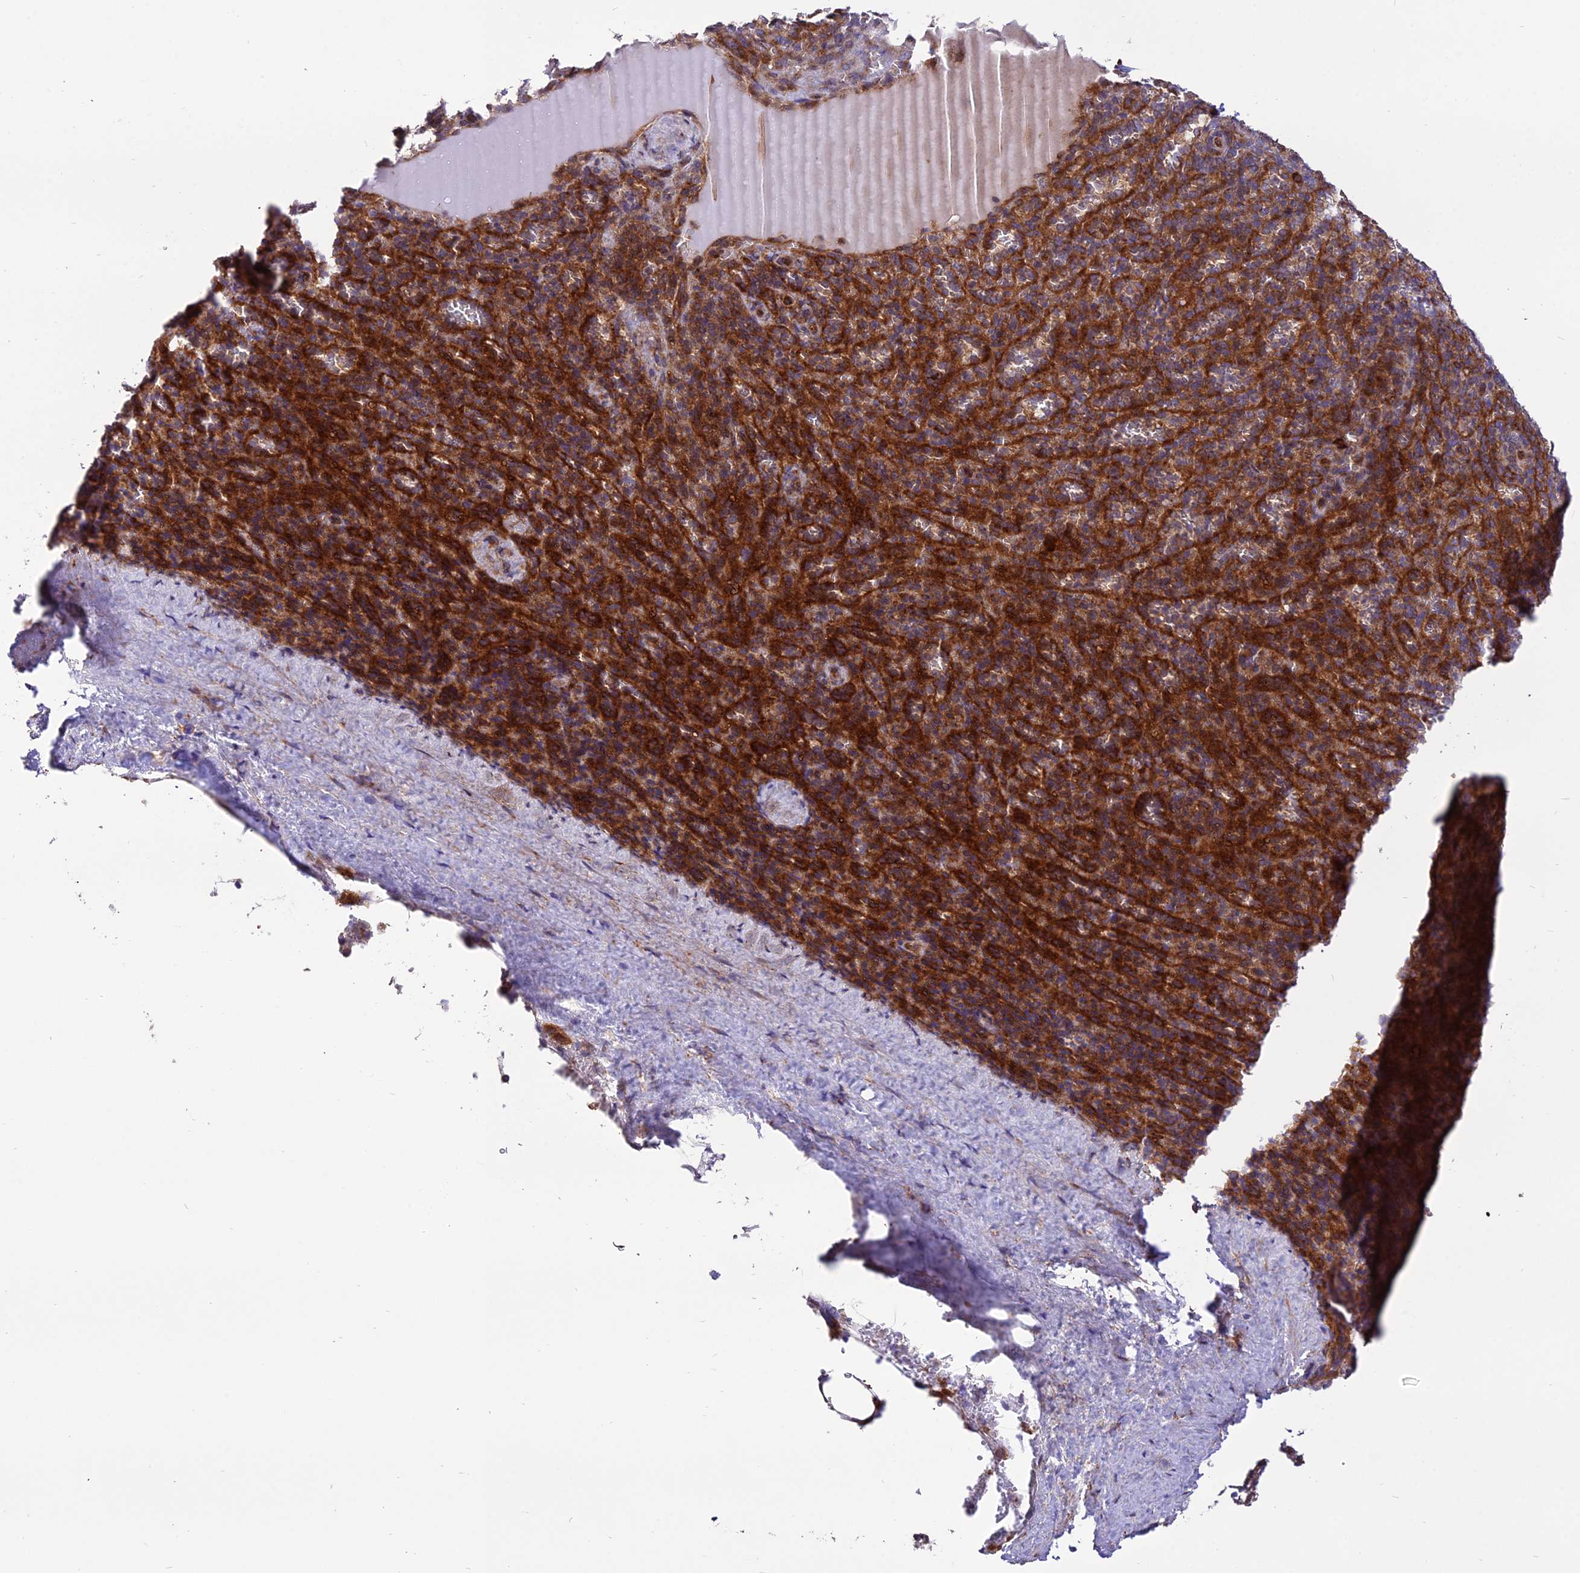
{"staining": {"intensity": "strong", "quantity": "25%-75%", "location": "cytoplasmic/membranous"}, "tissue": "spleen", "cell_type": "Cells in red pulp", "image_type": "normal", "snomed": [{"axis": "morphology", "description": "Normal tissue, NOS"}, {"axis": "topography", "description": "Spleen"}], "caption": "Unremarkable spleen reveals strong cytoplasmic/membranous staining in approximately 25%-75% of cells in red pulp, visualized by immunohistochemistry.", "gene": "ROCK1", "patient": {"sex": "female", "age": 21}}